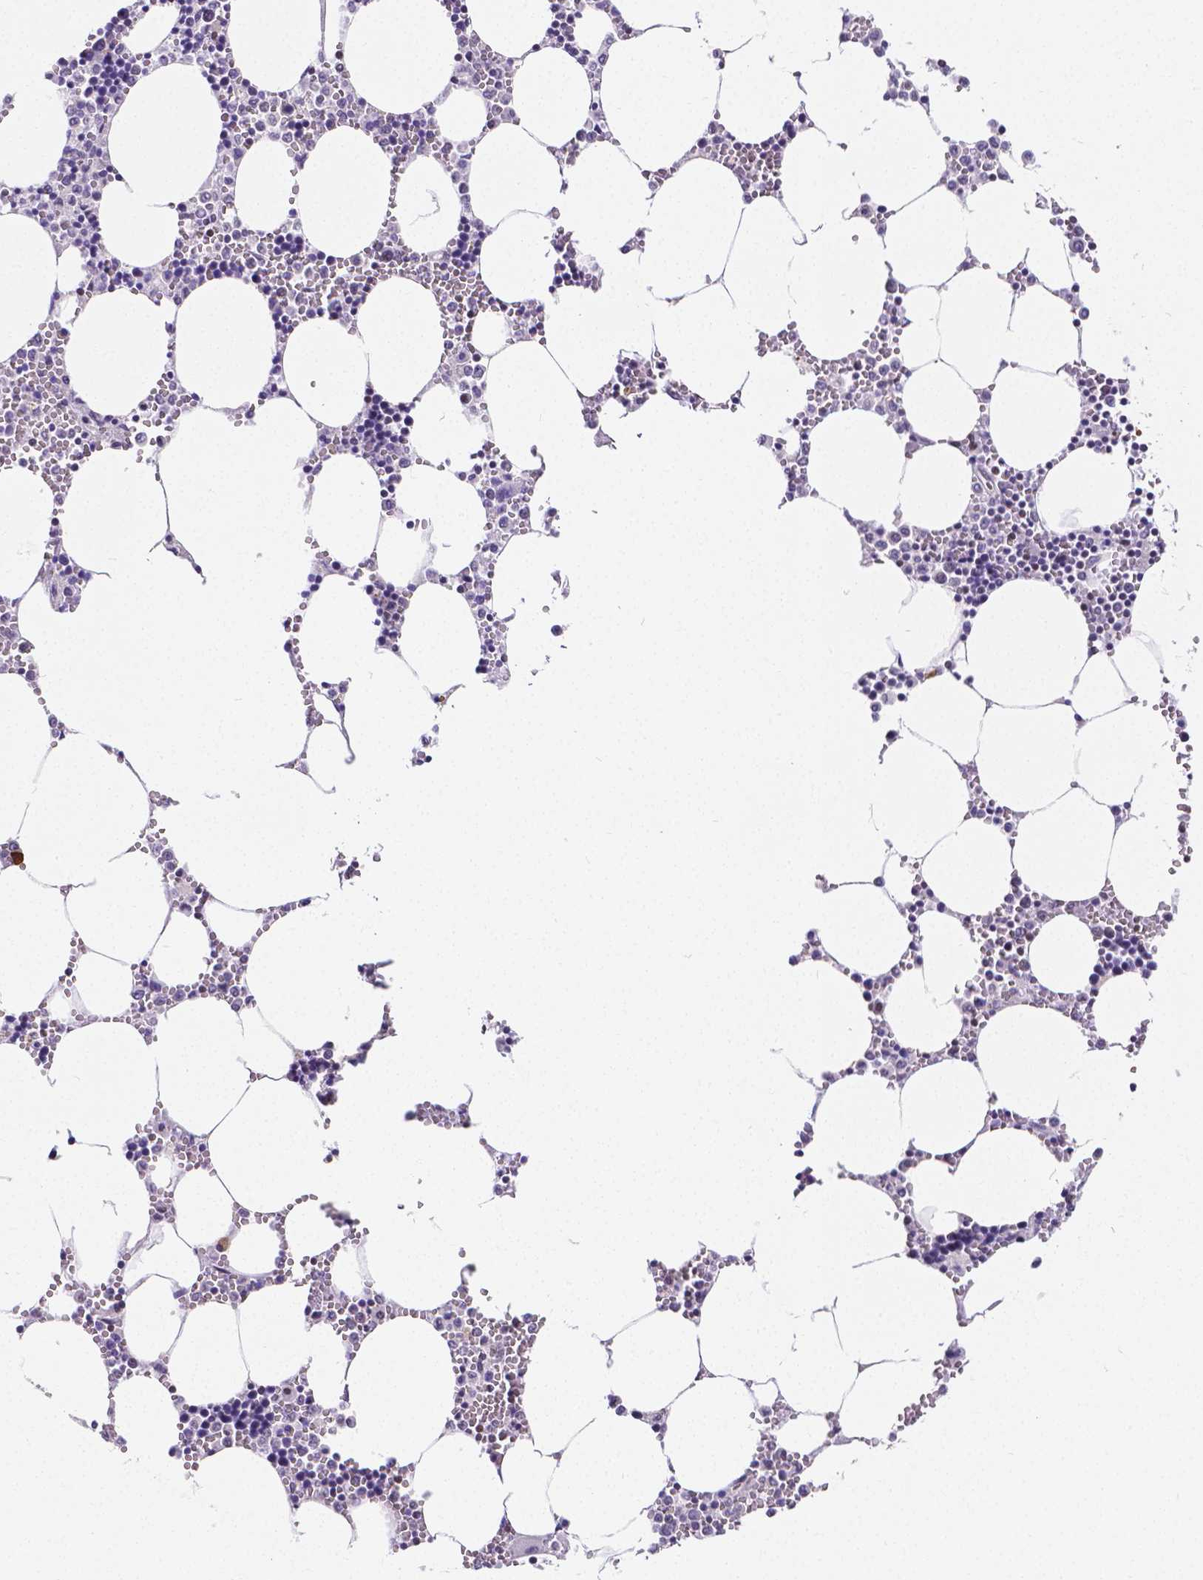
{"staining": {"intensity": "negative", "quantity": "none", "location": "none"}, "tissue": "bone marrow", "cell_type": "Hematopoietic cells", "image_type": "normal", "snomed": [{"axis": "morphology", "description": "Normal tissue, NOS"}, {"axis": "topography", "description": "Bone marrow"}], "caption": "Micrograph shows no significant protein staining in hematopoietic cells of benign bone marrow. (DAB immunohistochemistry (IHC), high magnification).", "gene": "MEF2C", "patient": {"sex": "male", "age": 54}}